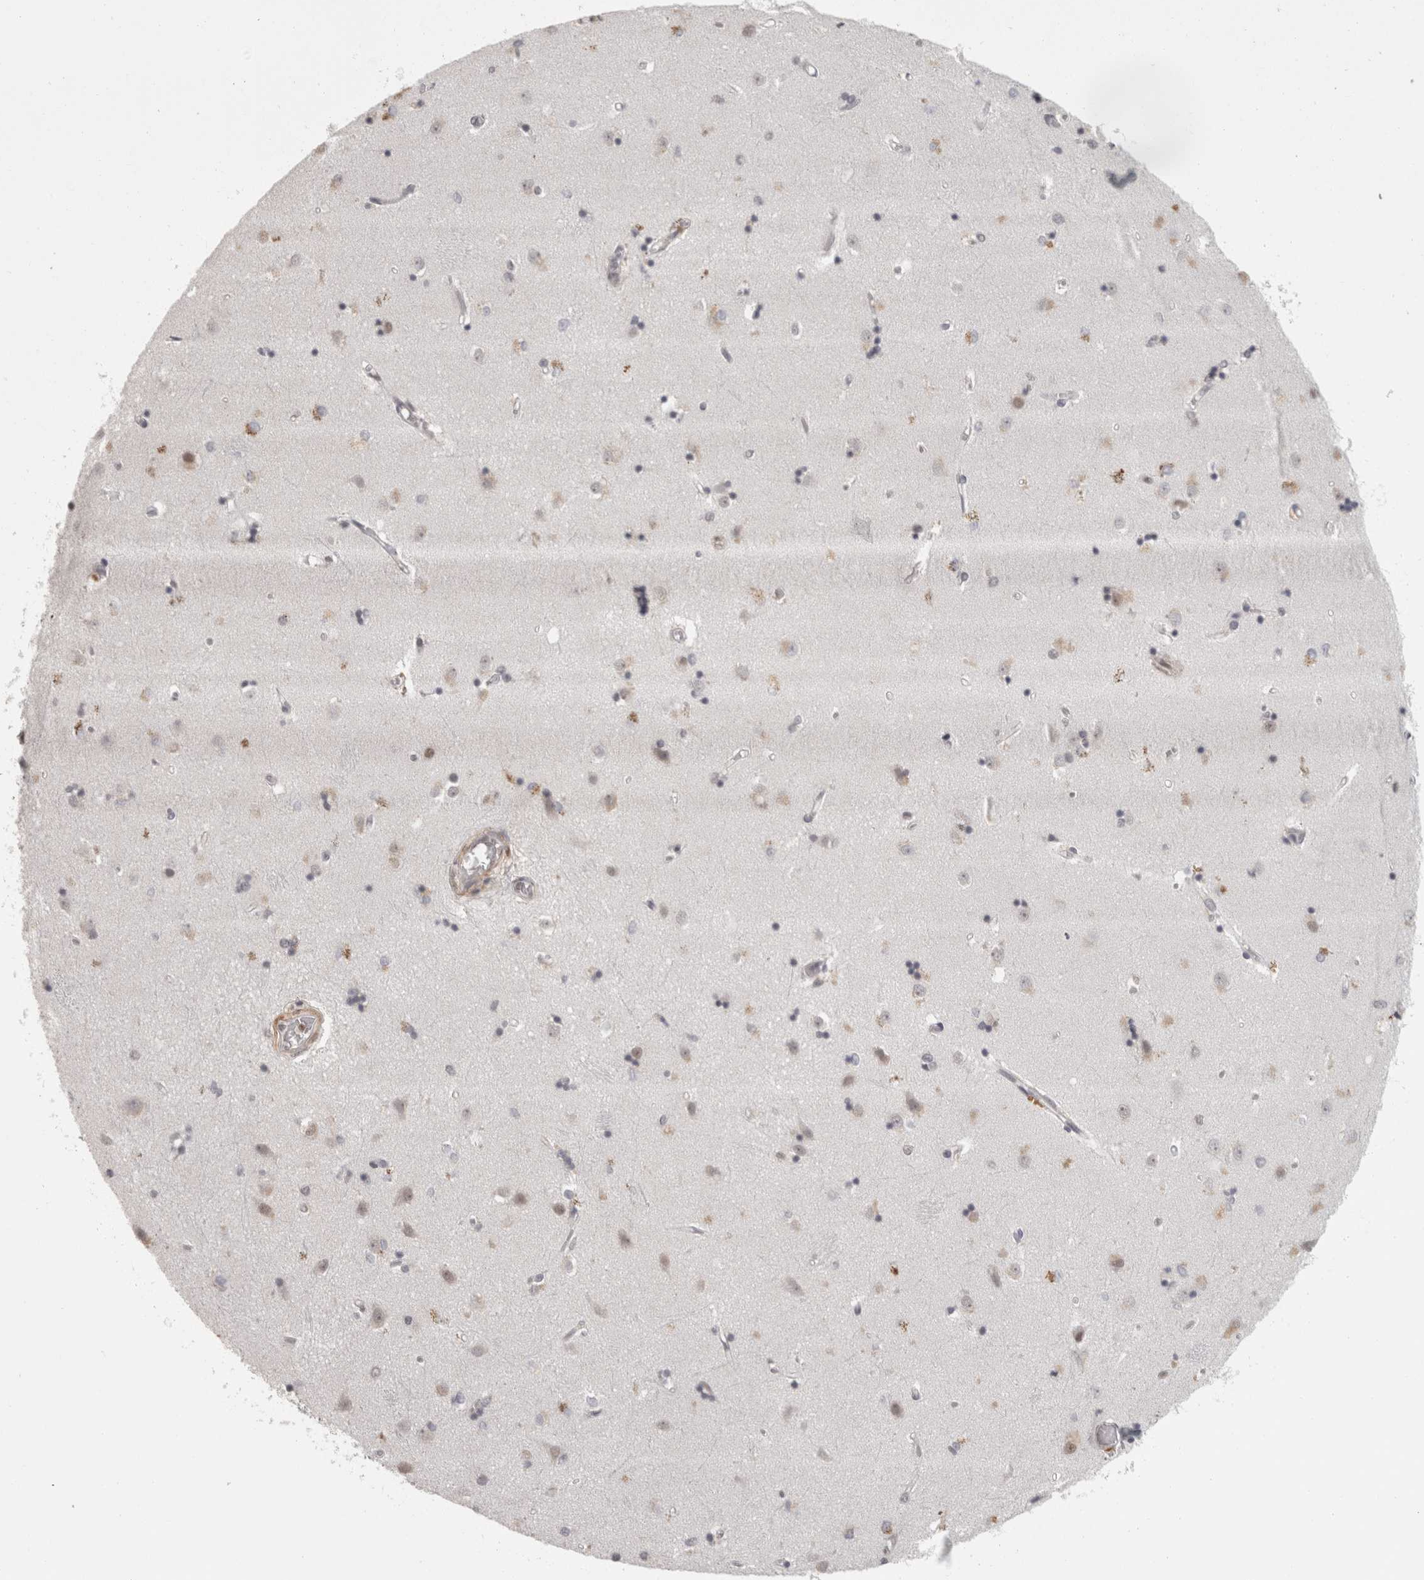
{"staining": {"intensity": "weak", "quantity": "25%-75%", "location": "nuclear"}, "tissue": "caudate", "cell_type": "Glial cells", "image_type": "normal", "snomed": [{"axis": "morphology", "description": "Normal tissue, NOS"}, {"axis": "topography", "description": "Lateral ventricle wall"}], "caption": "Immunohistochemical staining of normal caudate shows weak nuclear protein positivity in about 25%-75% of glial cells. Nuclei are stained in blue.", "gene": "ZNF830", "patient": {"sex": "male", "age": 45}}